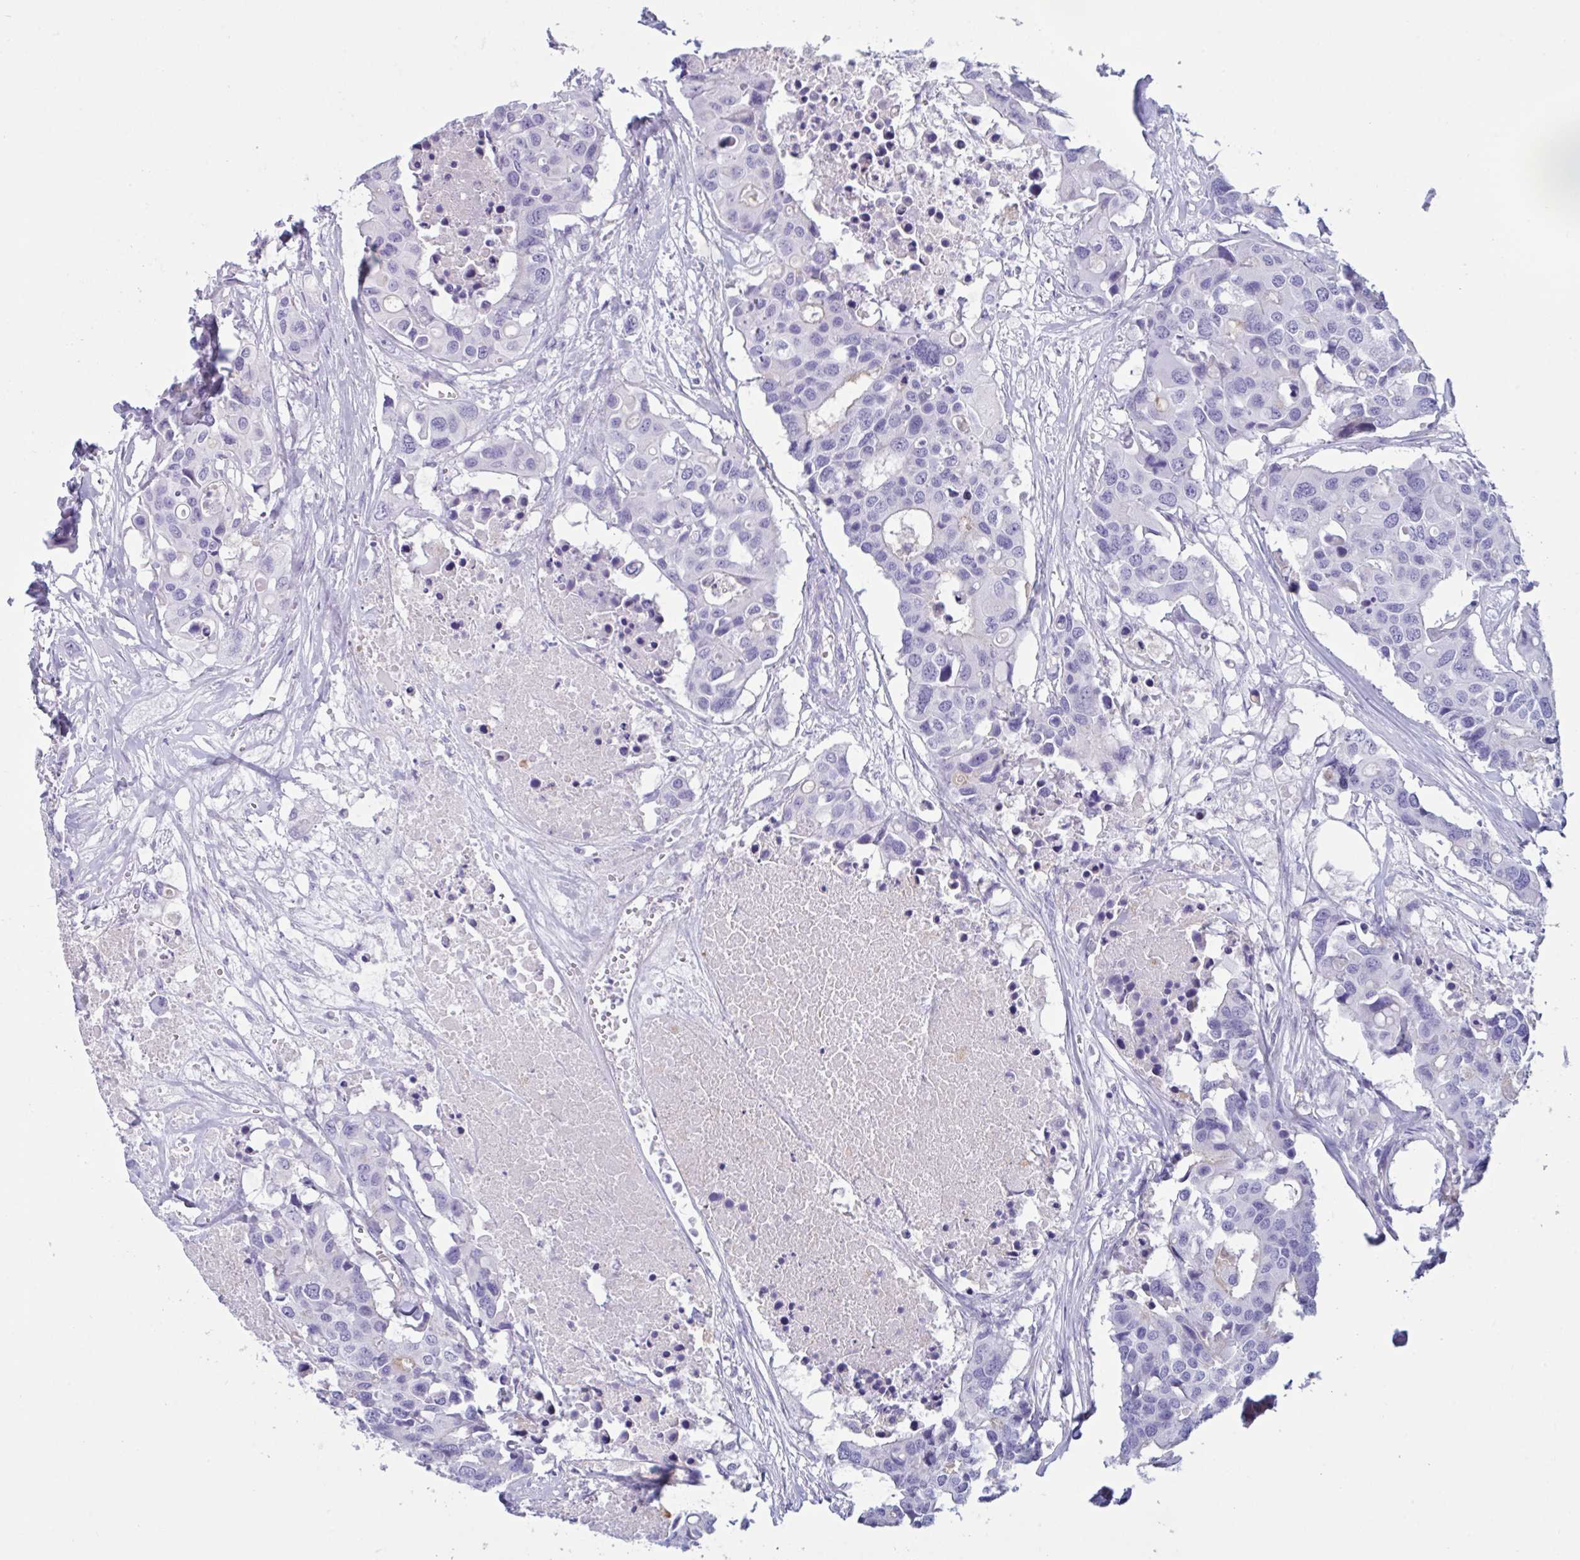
{"staining": {"intensity": "negative", "quantity": "none", "location": "none"}, "tissue": "colorectal cancer", "cell_type": "Tumor cells", "image_type": "cancer", "snomed": [{"axis": "morphology", "description": "Adenocarcinoma, NOS"}, {"axis": "topography", "description": "Colon"}], "caption": "This is a histopathology image of immunohistochemistry (IHC) staining of colorectal cancer (adenocarcinoma), which shows no expression in tumor cells.", "gene": "RPL22L1", "patient": {"sex": "male", "age": 77}}